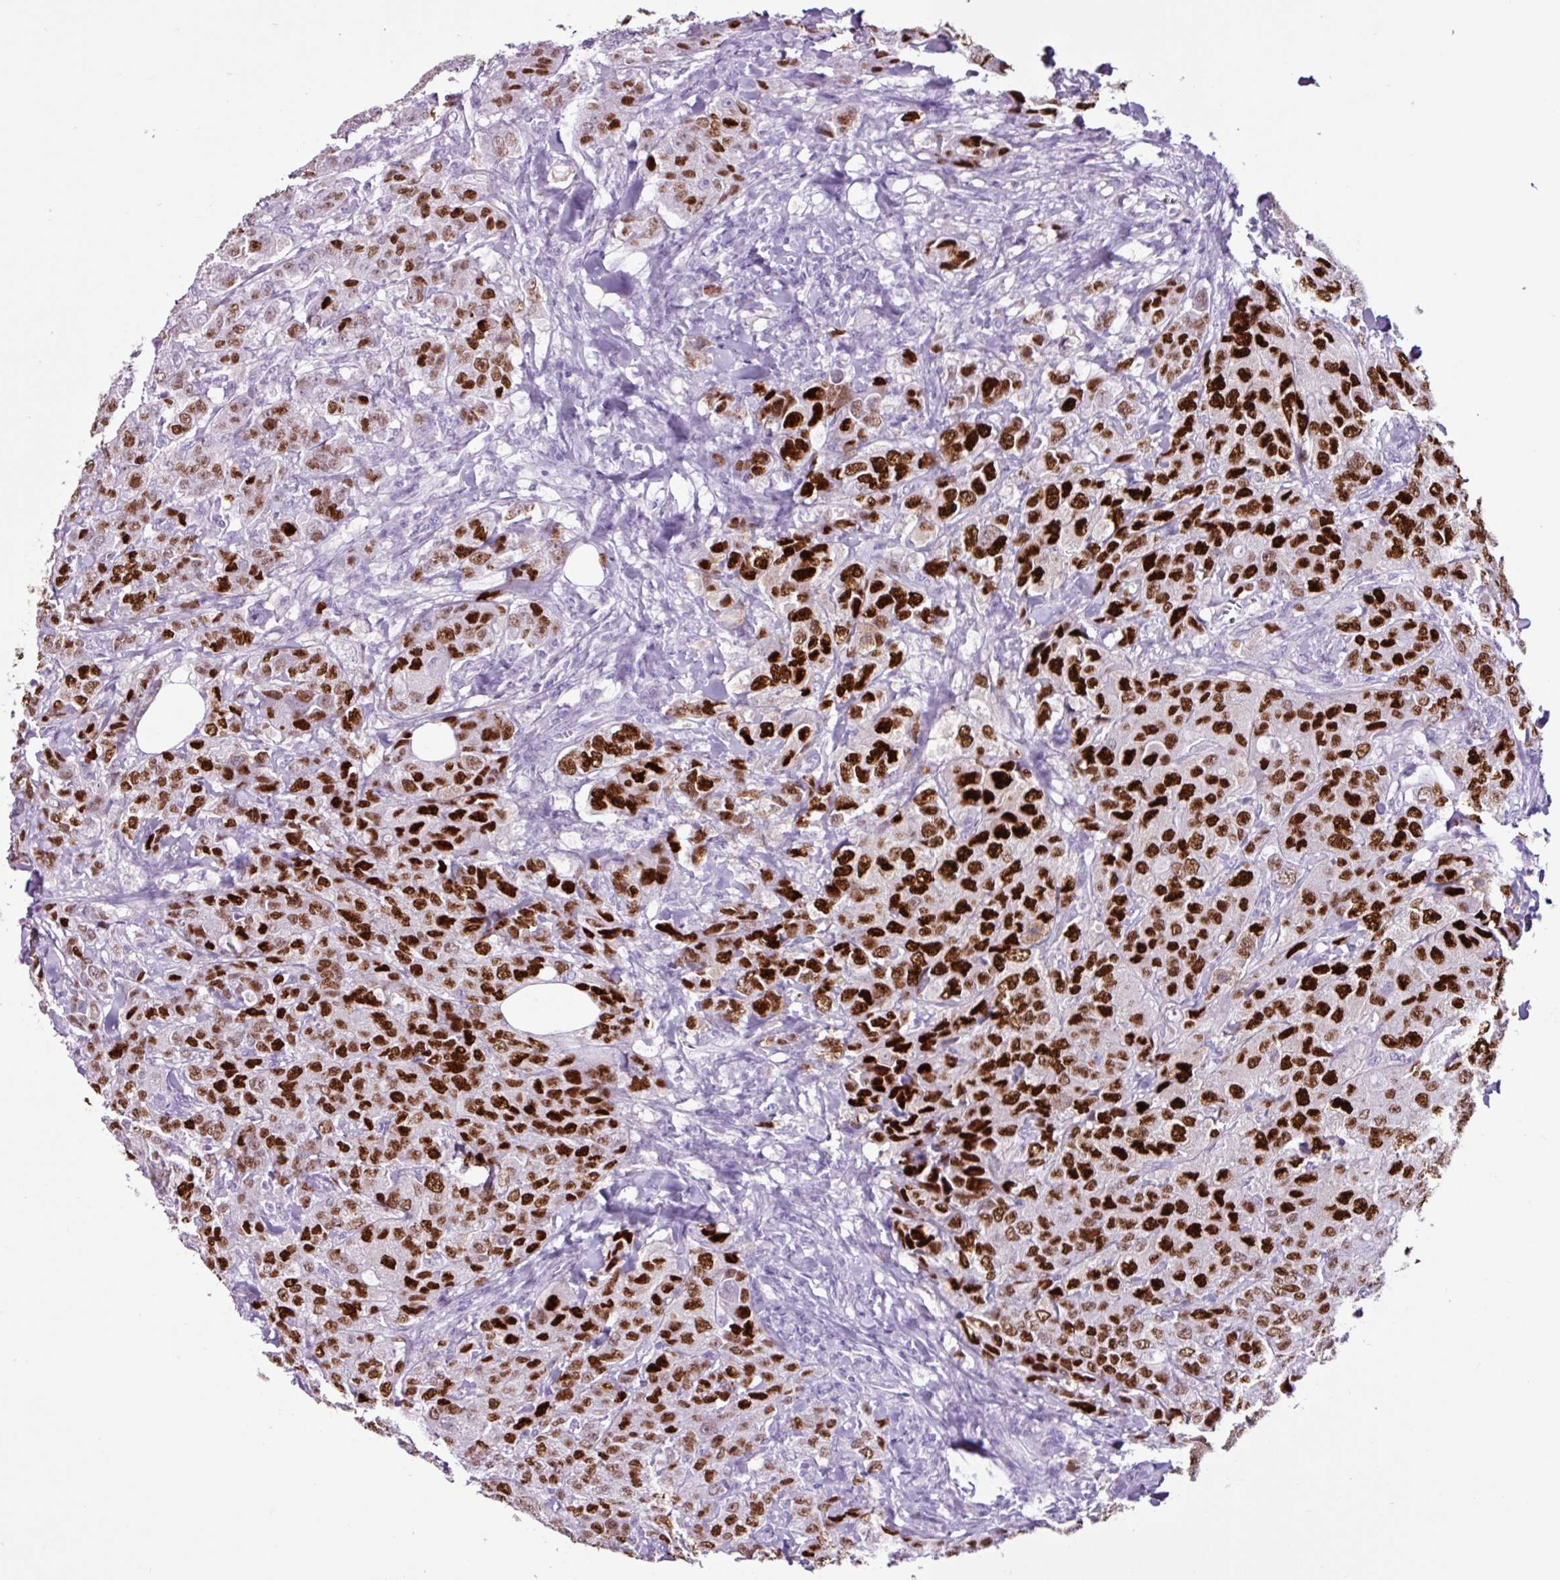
{"staining": {"intensity": "strong", "quantity": ">75%", "location": "nuclear"}, "tissue": "breast cancer", "cell_type": "Tumor cells", "image_type": "cancer", "snomed": [{"axis": "morphology", "description": "Duct carcinoma"}, {"axis": "topography", "description": "Breast"}], "caption": "Tumor cells reveal high levels of strong nuclear staining in about >75% of cells in human breast cancer.", "gene": "PGR", "patient": {"sex": "female", "age": 43}}